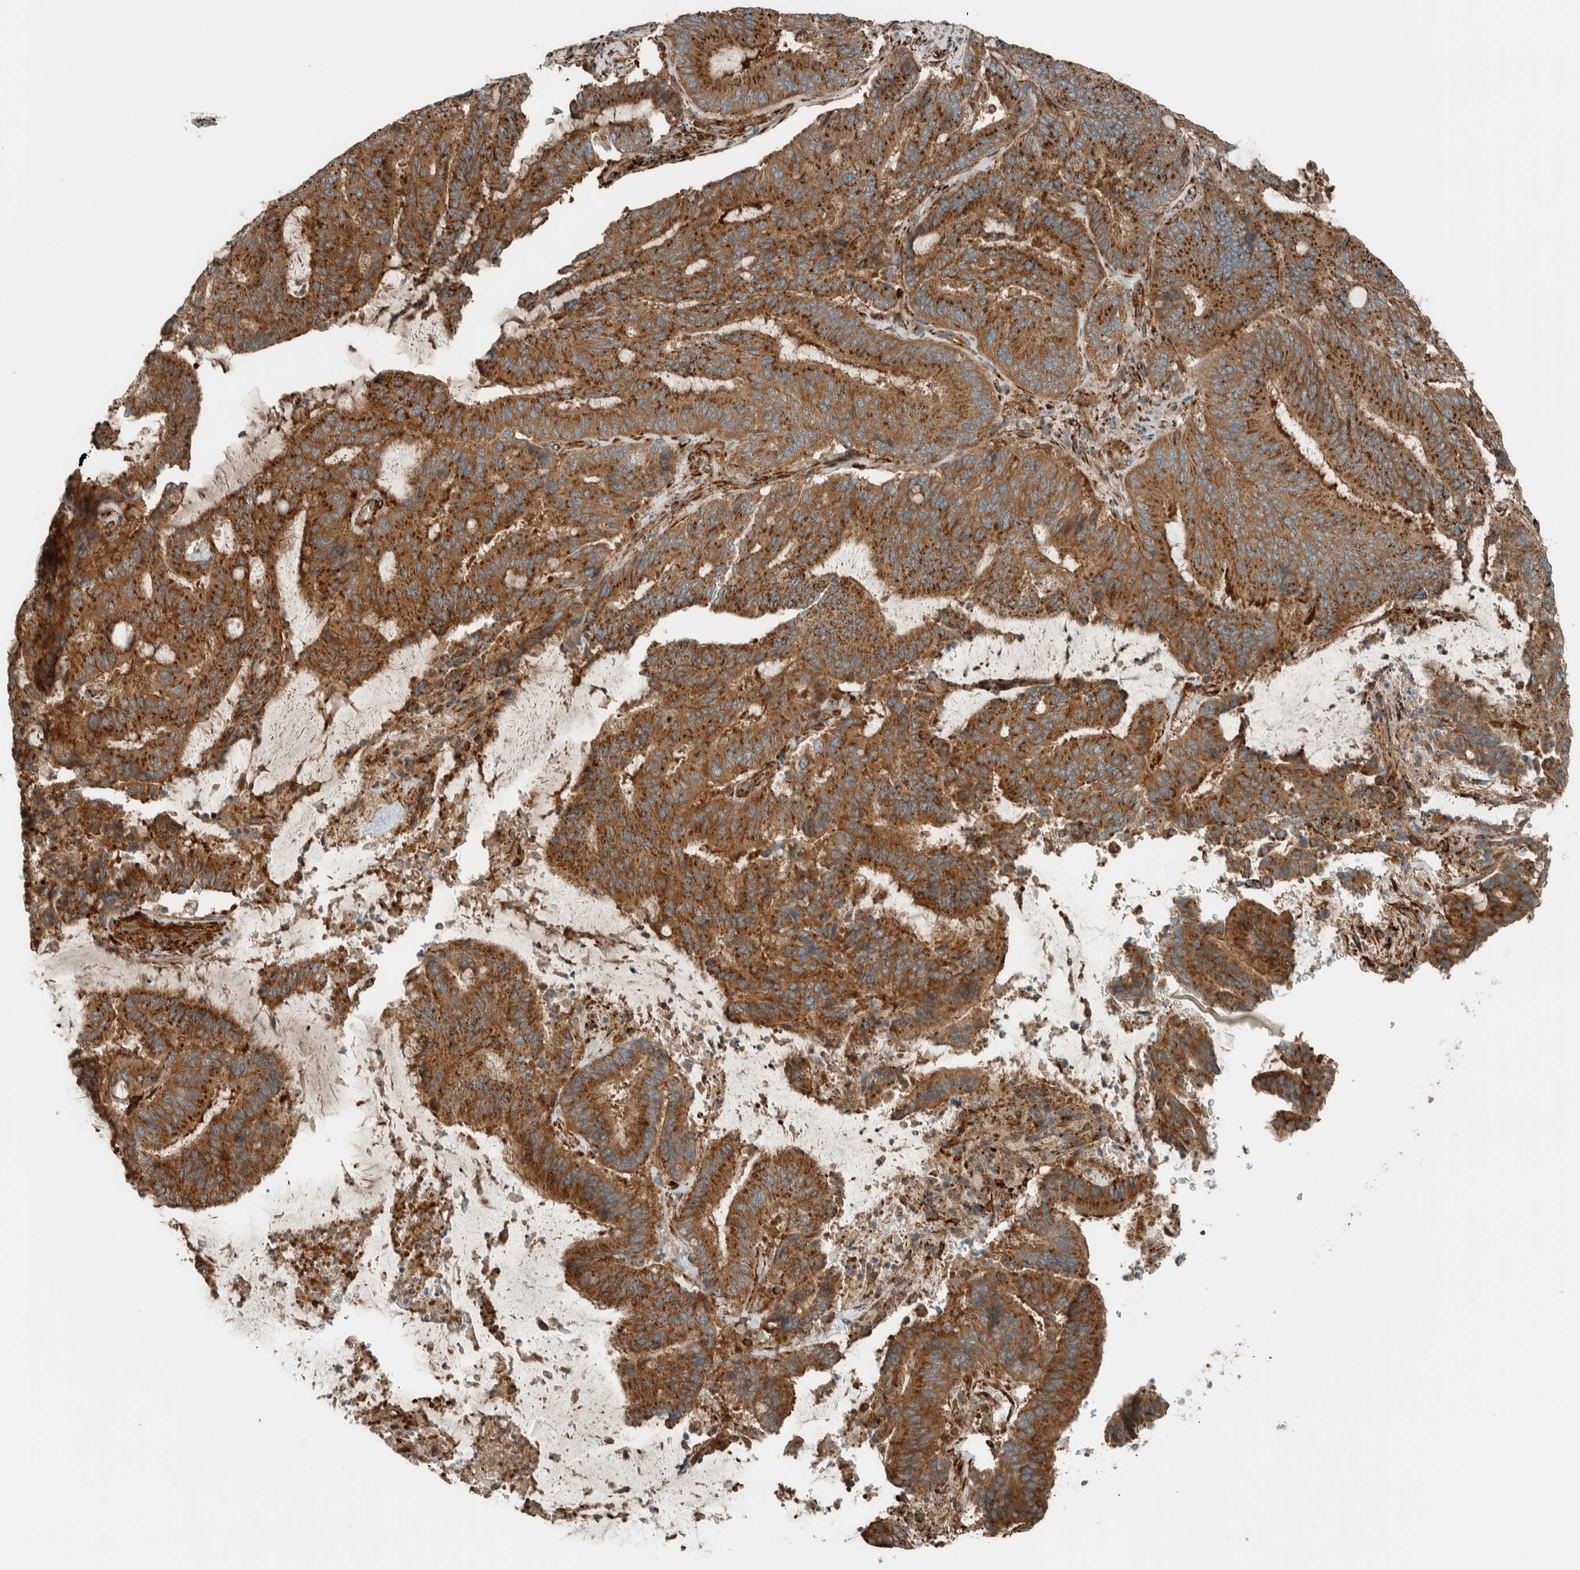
{"staining": {"intensity": "strong", "quantity": ">75%", "location": "cytoplasmic/membranous"}, "tissue": "liver cancer", "cell_type": "Tumor cells", "image_type": "cancer", "snomed": [{"axis": "morphology", "description": "Normal tissue, NOS"}, {"axis": "morphology", "description": "Cholangiocarcinoma"}, {"axis": "topography", "description": "Liver"}, {"axis": "topography", "description": "Peripheral nerve tissue"}], "caption": "IHC (DAB (3,3'-diaminobenzidine)) staining of human cholangiocarcinoma (liver) reveals strong cytoplasmic/membranous protein expression in about >75% of tumor cells.", "gene": "EXOC7", "patient": {"sex": "female", "age": 73}}